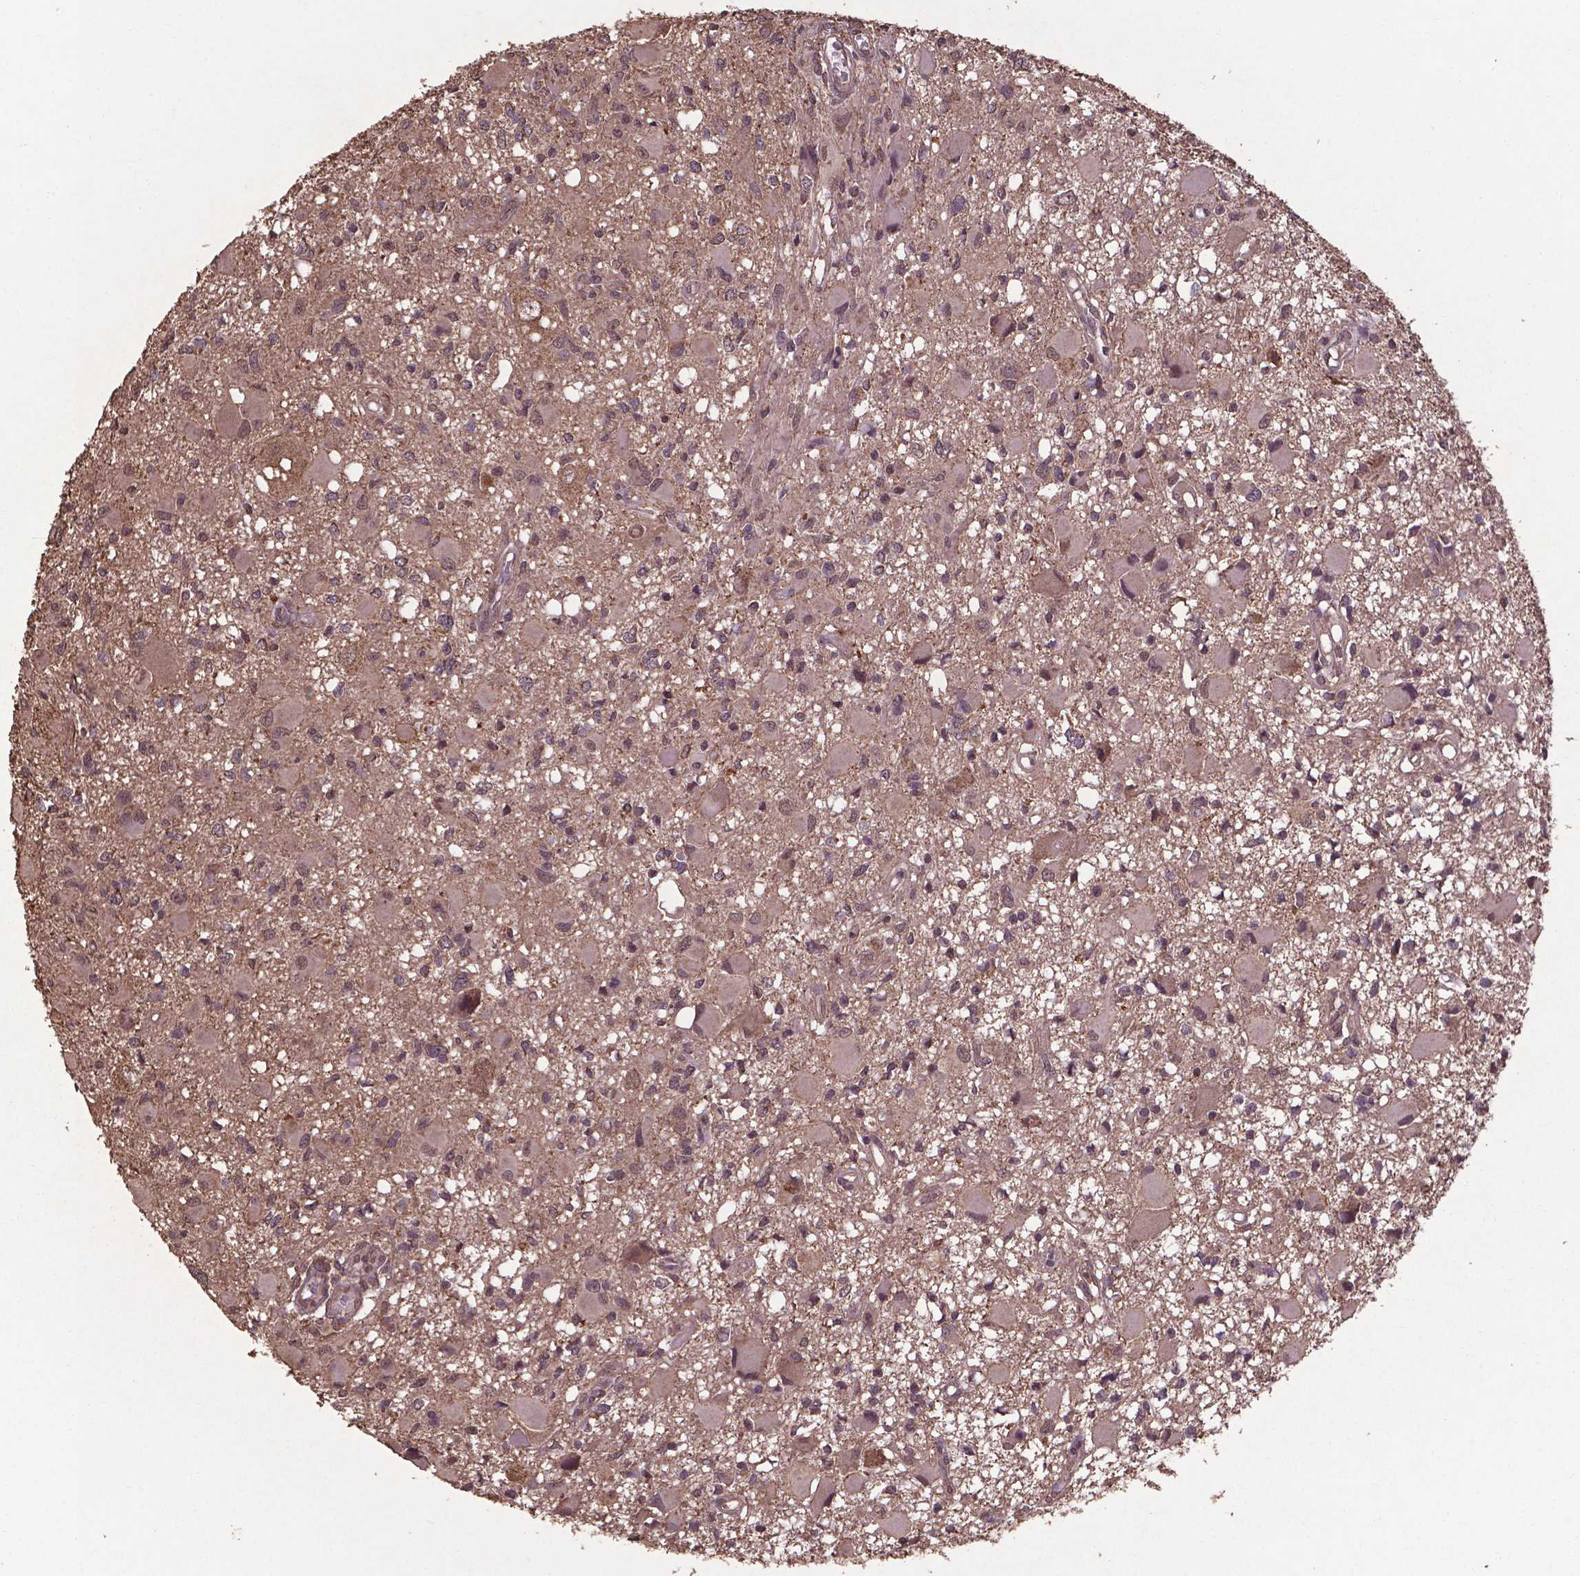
{"staining": {"intensity": "moderate", "quantity": "25%-75%", "location": "cytoplasmic/membranous"}, "tissue": "glioma", "cell_type": "Tumor cells", "image_type": "cancer", "snomed": [{"axis": "morphology", "description": "Glioma, malignant, High grade"}, {"axis": "topography", "description": "Brain"}], "caption": "This image shows malignant glioma (high-grade) stained with IHC to label a protein in brown. The cytoplasmic/membranous of tumor cells show moderate positivity for the protein. Nuclei are counter-stained blue.", "gene": "DCAF1", "patient": {"sex": "male", "age": 54}}